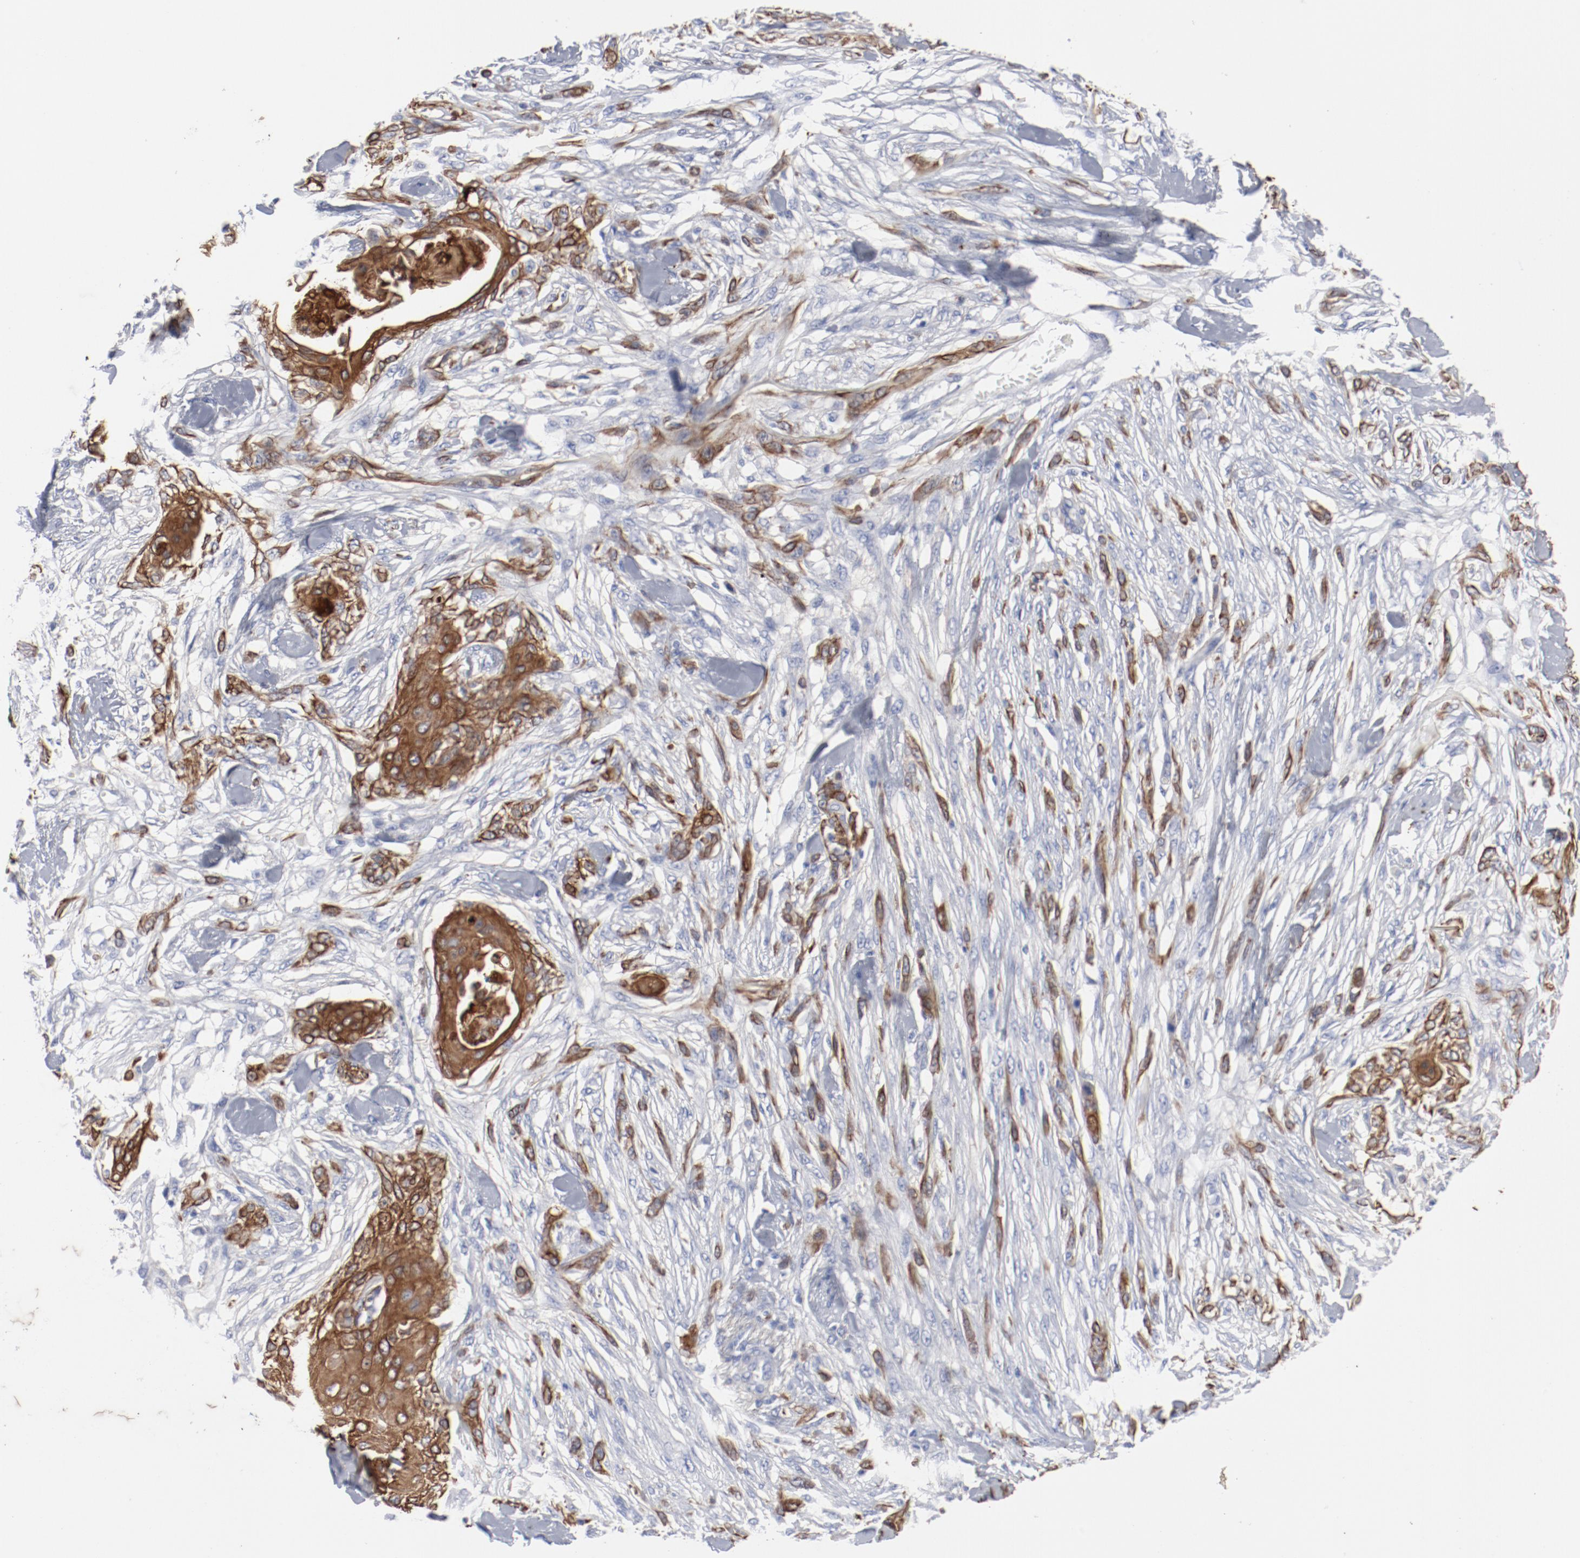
{"staining": {"intensity": "moderate", "quantity": ">75%", "location": "cytoplasmic/membranous"}, "tissue": "skin cancer", "cell_type": "Tumor cells", "image_type": "cancer", "snomed": [{"axis": "morphology", "description": "Normal tissue, NOS"}, {"axis": "morphology", "description": "Squamous cell carcinoma, NOS"}, {"axis": "topography", "description": "Skin"}], "caption": "The histopathology image demonstrates immunohistochemical staining of skin cancer (squamous cell carcinoma). There is moderate cytoplasmic/membranous positivity is appreciated in approximately >75% of tumor cells. (brown staining indicates protein expression, while blue staining denotes nuclei).", "gene": "TSPAN6", "patient": {"sex": "female", "age": 59}}